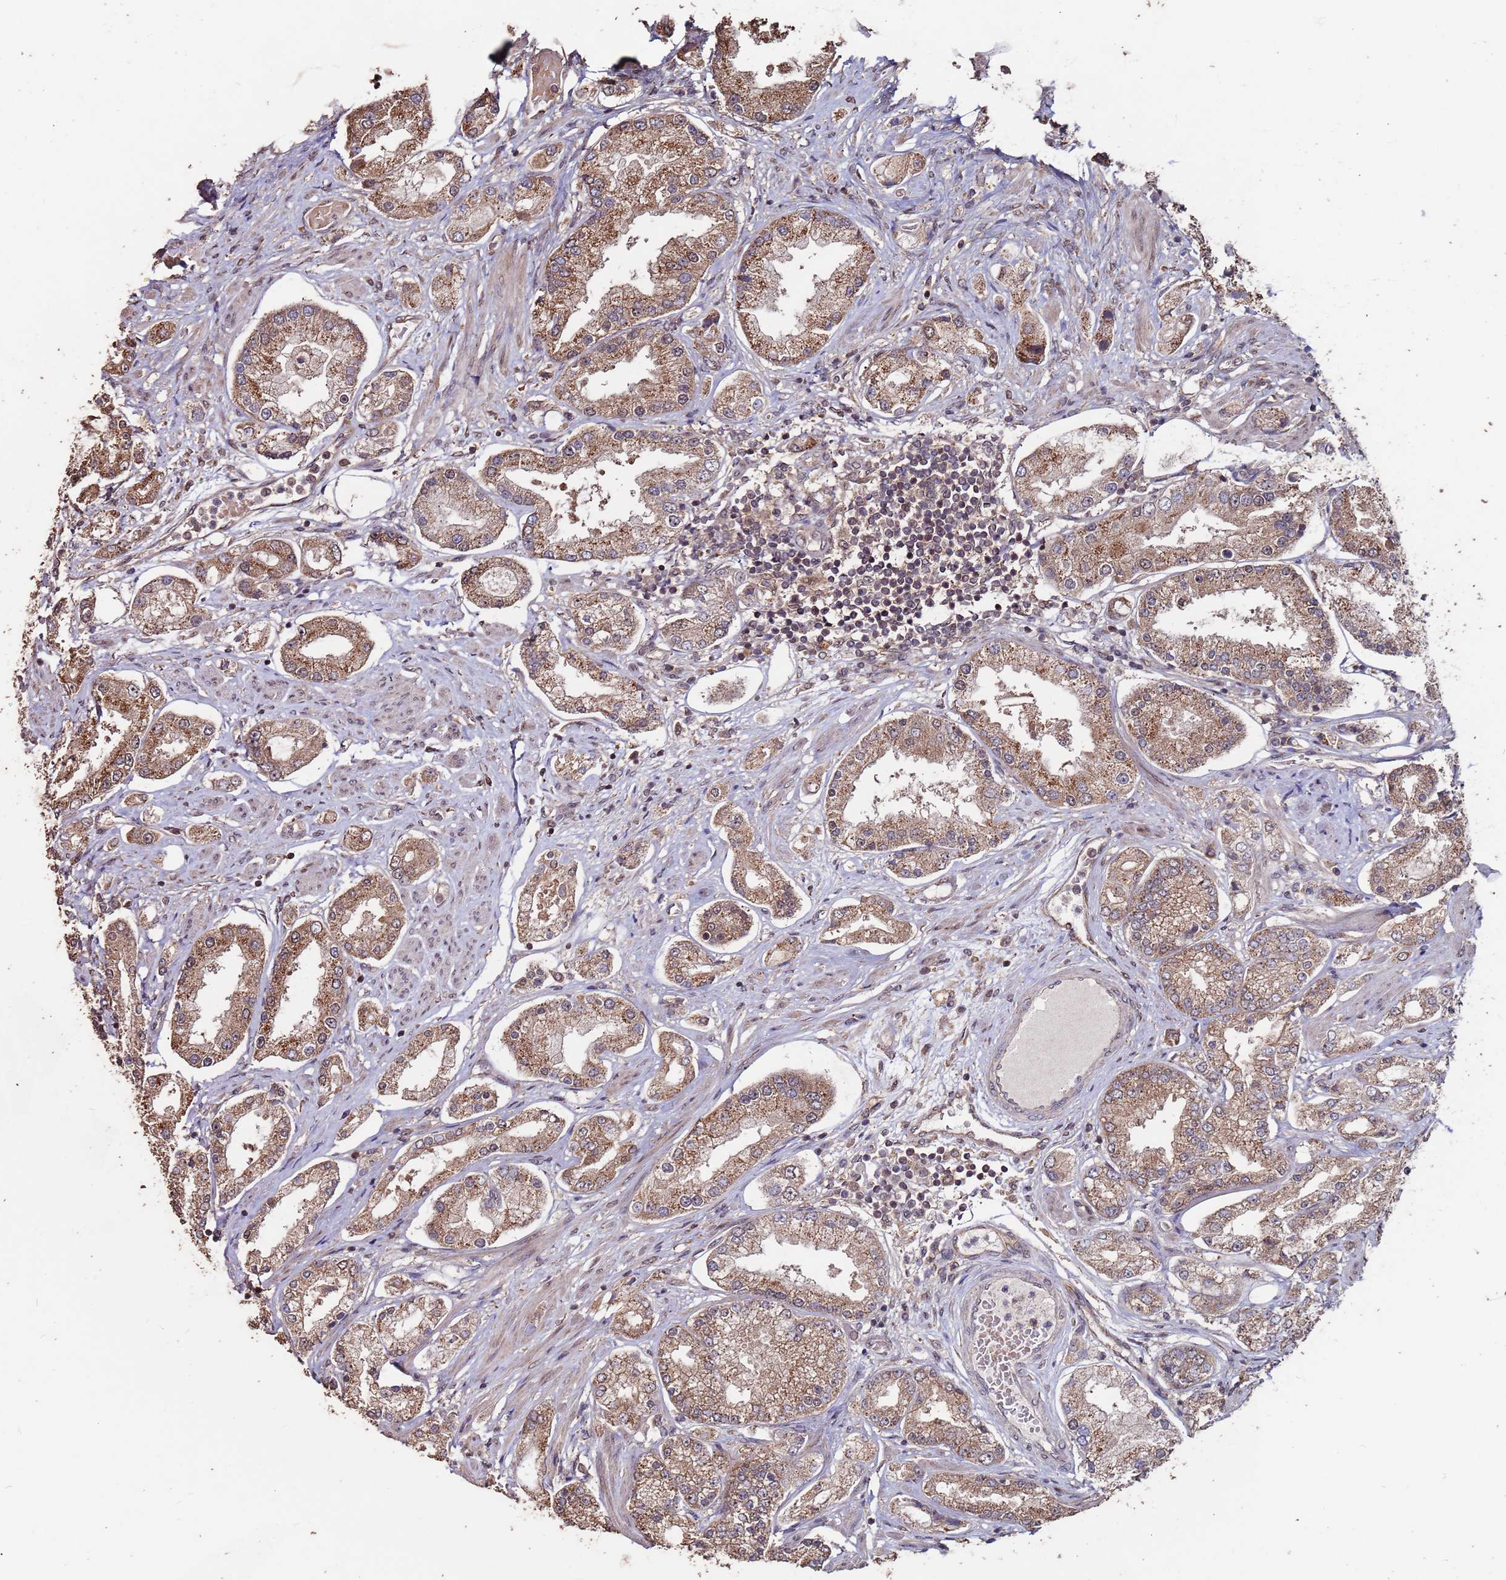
{"staining": {"intensity": "moderate", "quantity": ">75%", "location": "cytoplasmic/membranous"}, "tissue": "prostate cancer", "cell_type": "Tumor cells", "image_type": "cancer", "snomed": [{"axis": "morphology", "description": "Adenocarcinoma, High grade"}, {"axis": "topography", "description": "Prostate"}], "caption": "The photomicrograph demonstrates a brown stain indicating the presence of a protein in the cytoplasmic/membranous of tumor cells in prostate cancer. Nuclei are stained in blue.", "gene": "PRR7", "patient": {"sex": "male", "age": 69}}